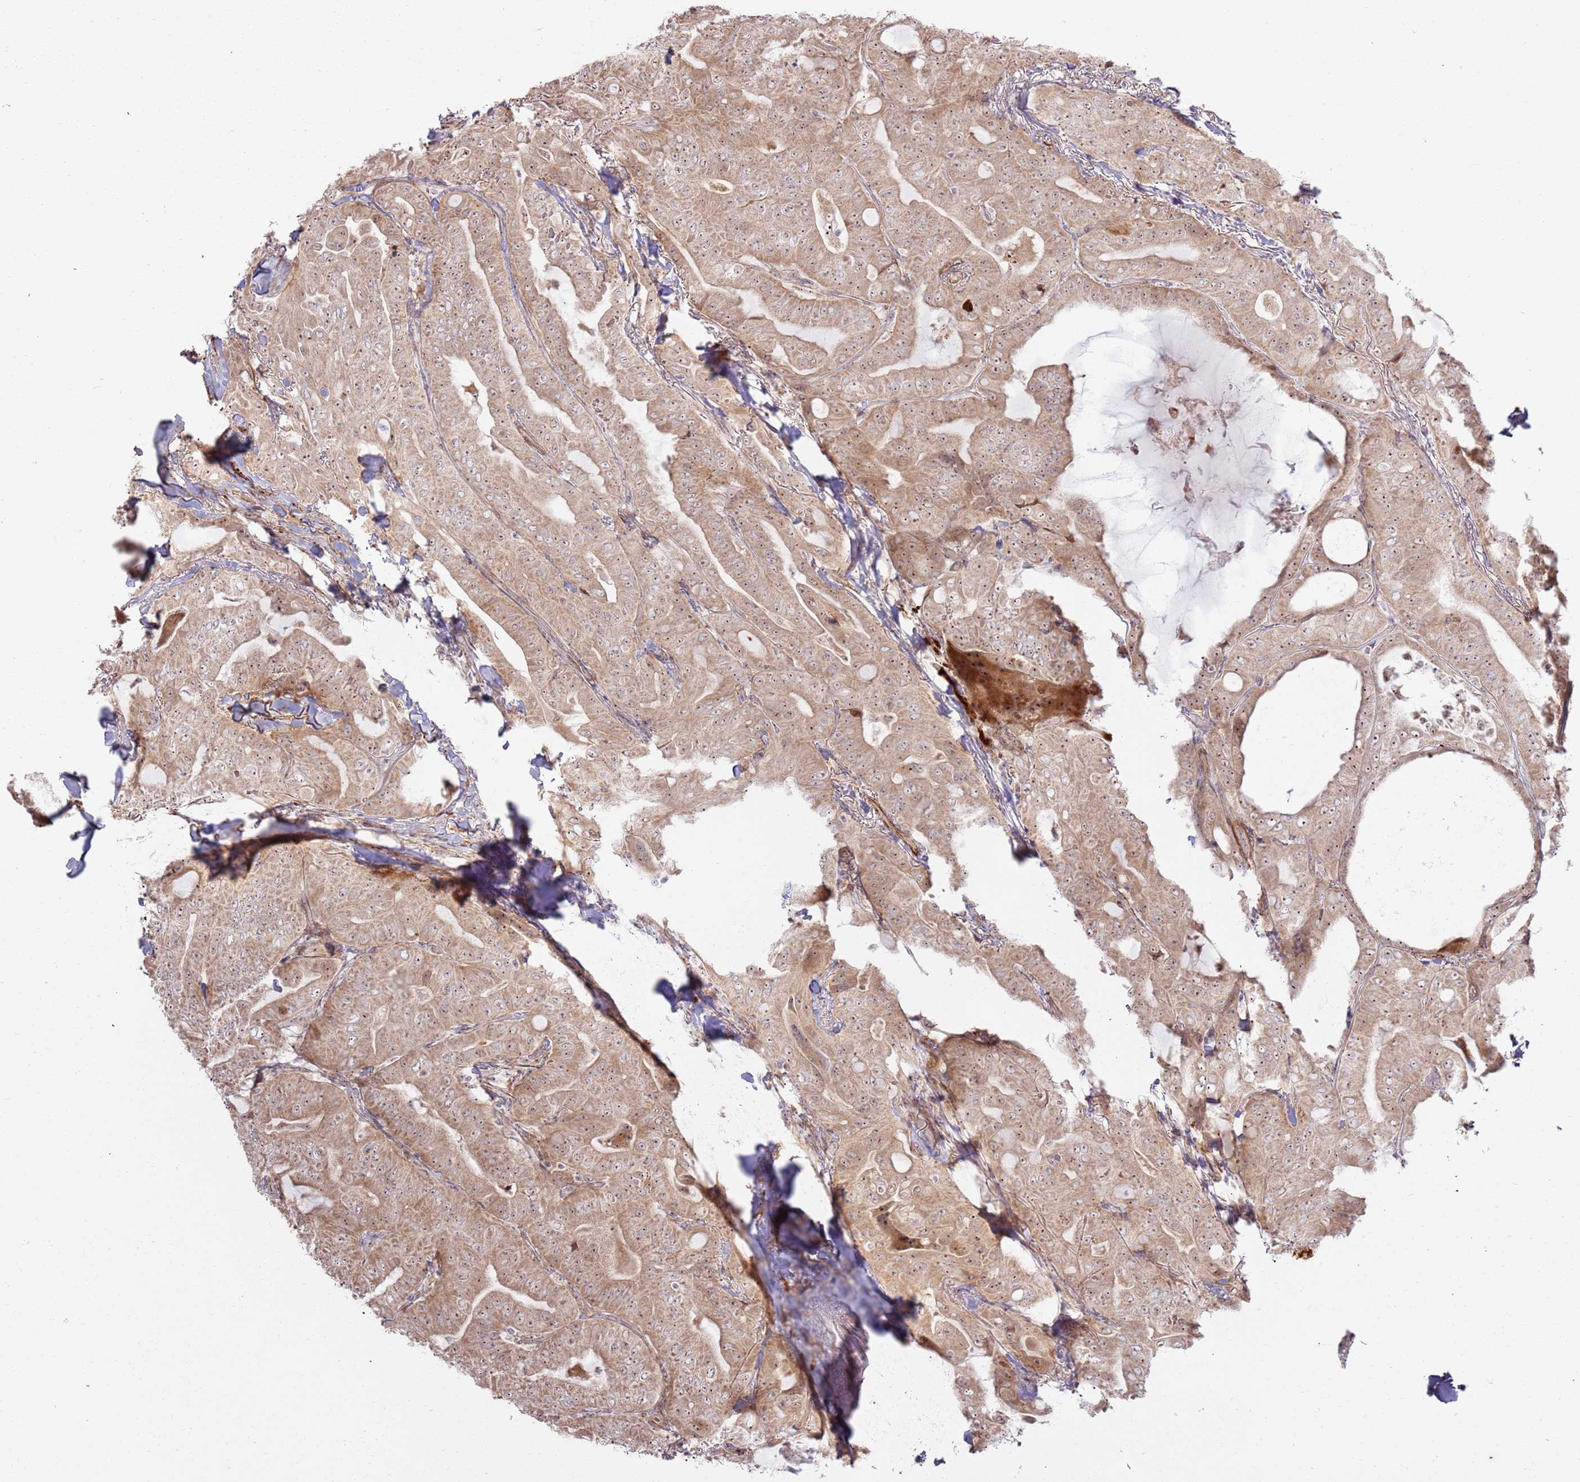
{"staining": {"intensity": "moderate", "quantity": ">75%", "location": "cytoplasmic/membranous,nuclear"}, "tissue": "thyroid cancer", "cell_type": "Tumor cells", "image_type": "cancer", "snomed": [{"axis": "morphology", "description": "Papillary adenocarcinoma, NOS"}, {"axis": "topography", "description": "Thyroid gland"}], "caption": "Thyroid cancer (papillary adenocarcinoma) stained for a protein shows moderate cytoplasmic/membranous and nuclear positivity in tumor cells.", "gene": "CNPY1", "patient": {"sex": "female", "age": 68}}